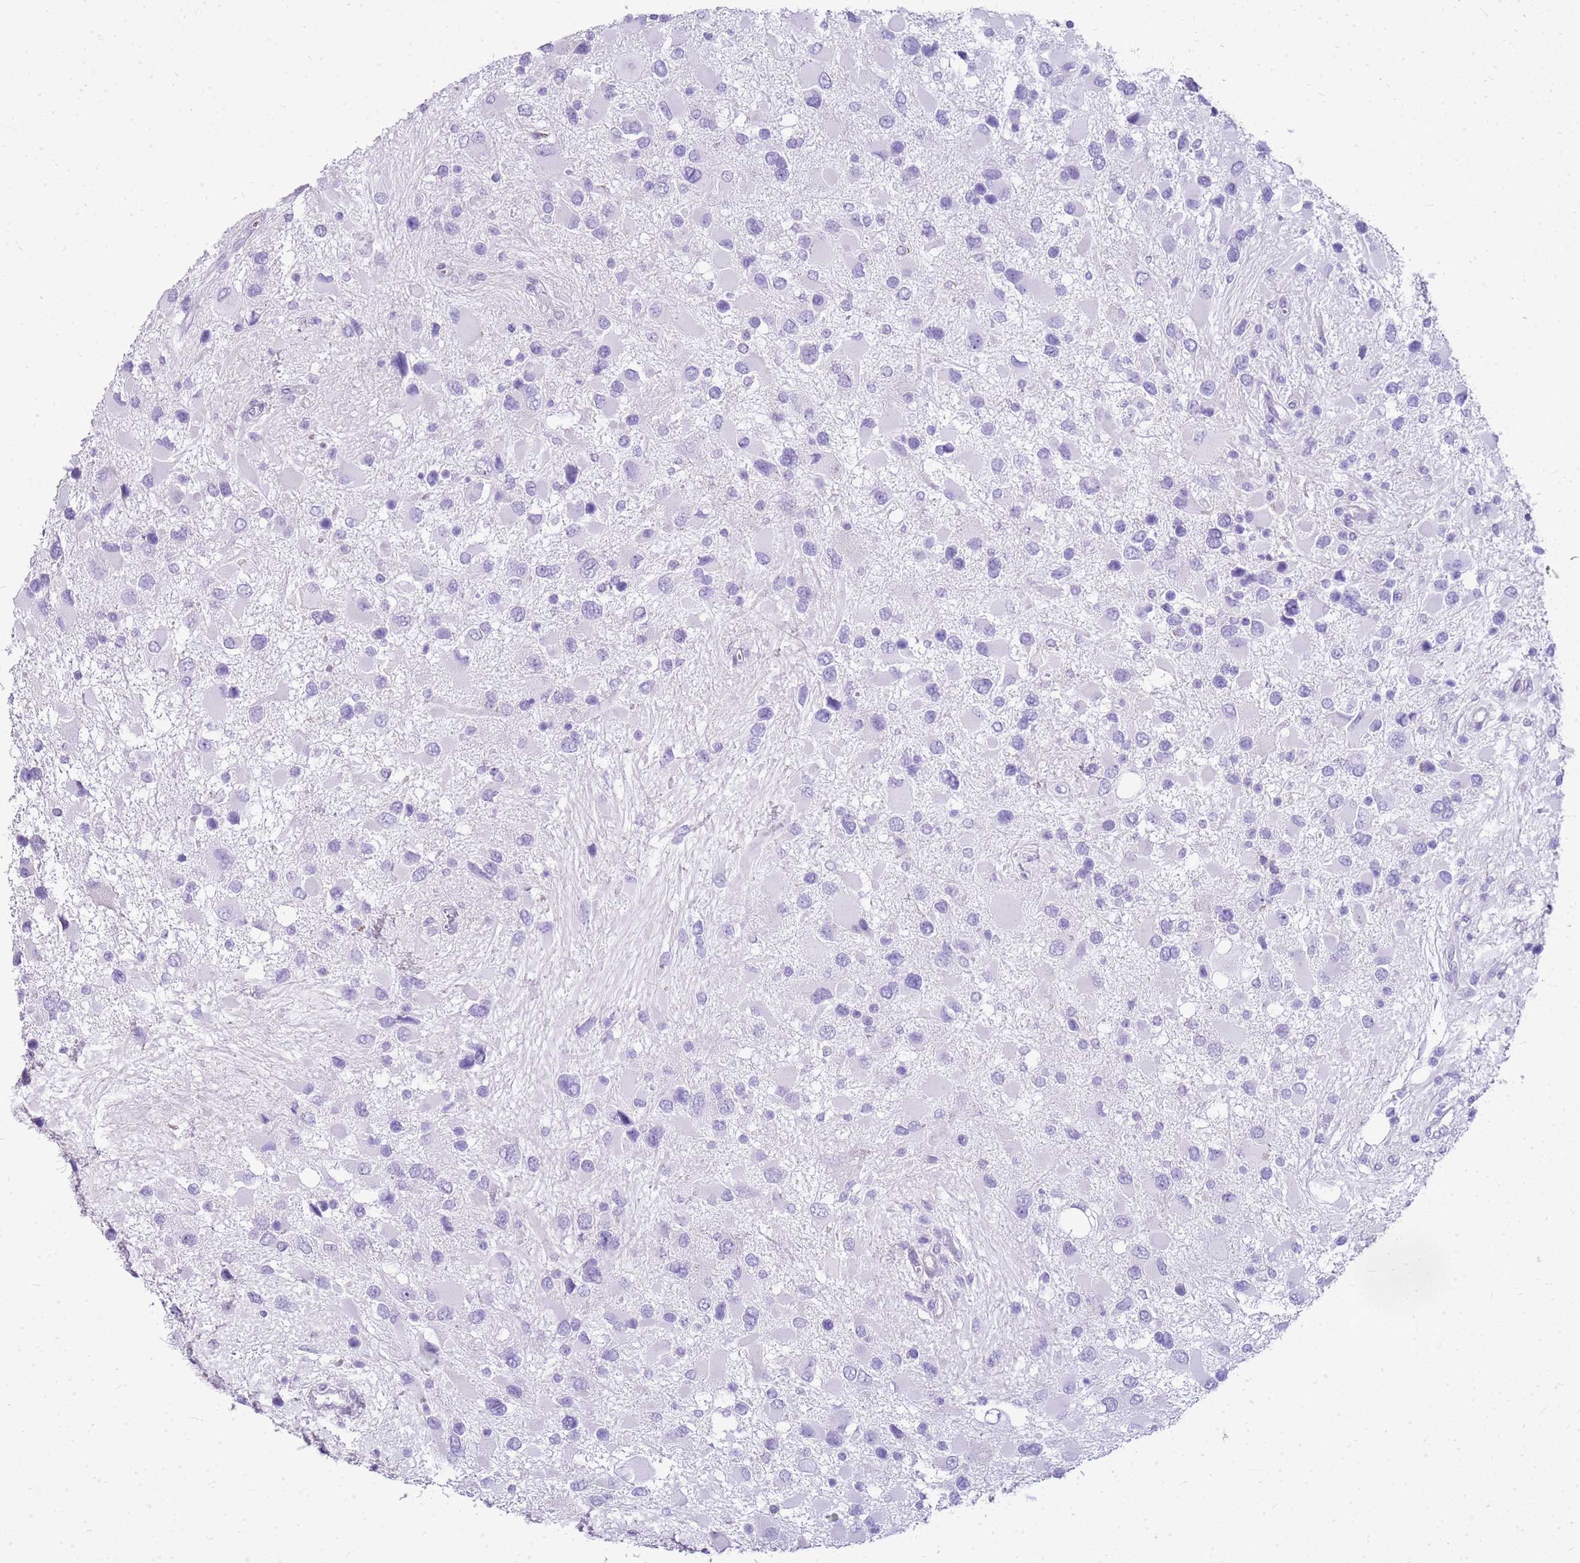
{"staining": {"intensity": "negative", "quantity": "none", "location": "none"}, "tissue": "glioma", "cell_type": "Tumor cells", "image_type": "cancer", "snomed": [{"axis": "morphology", "description": "Glioma, malignant, High grade"}, {"axis": "topography", "description": "Brain"}], "caption": "High magnification brightfield microscopy of glioma stained with DAB (brown) and counterstained with hematoxylin (blue): tumor cells show no significant positivity. (Brightfield microscopy of DAB (3,3'-diaminobenzidine) immunohistochemistry (IHC) at high magnification).", "gene": "SULT1E1", "patient": {"sex": "male", "age": 53}}